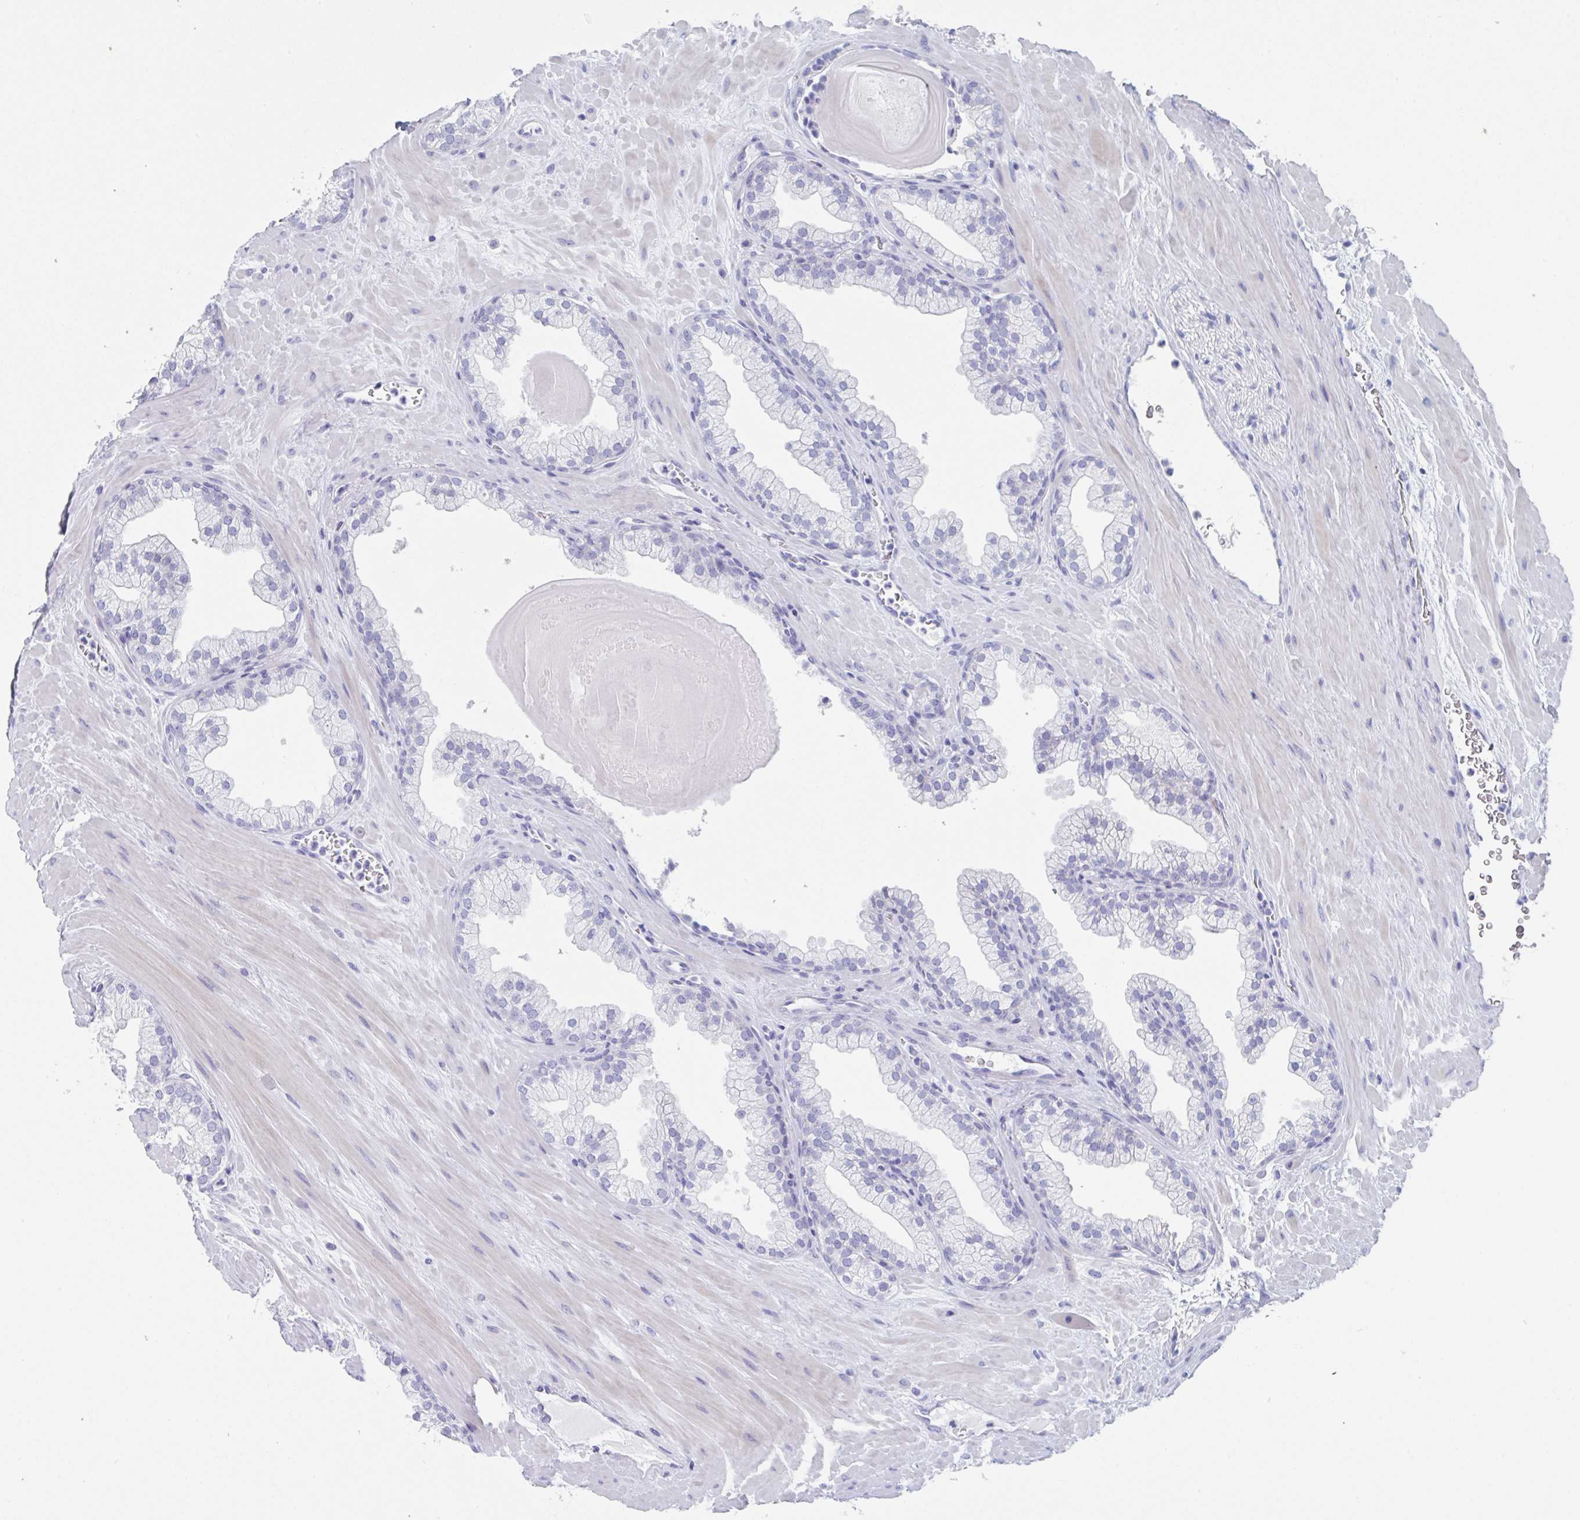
{"staining": {"intensity": "negative", "quantity": "none", "location": "none"}, "tissue": "prostate", "cell_type": "Glandular cells", "image_type": "normal", "snomed": [{"axis": "morphology", "description": "Normal tissue, NOS"}, {"axis": "topography", "description": "Prostate"}, {"axis": "topography", "description": "Peripheral nerve tissue"}], "caption": "Immunohistochemical staining of unremarkable prostate reveals no significant expression in glandular cells.", "gene": "ZPBP", "patient": {"sex": "male", "age": 61}}